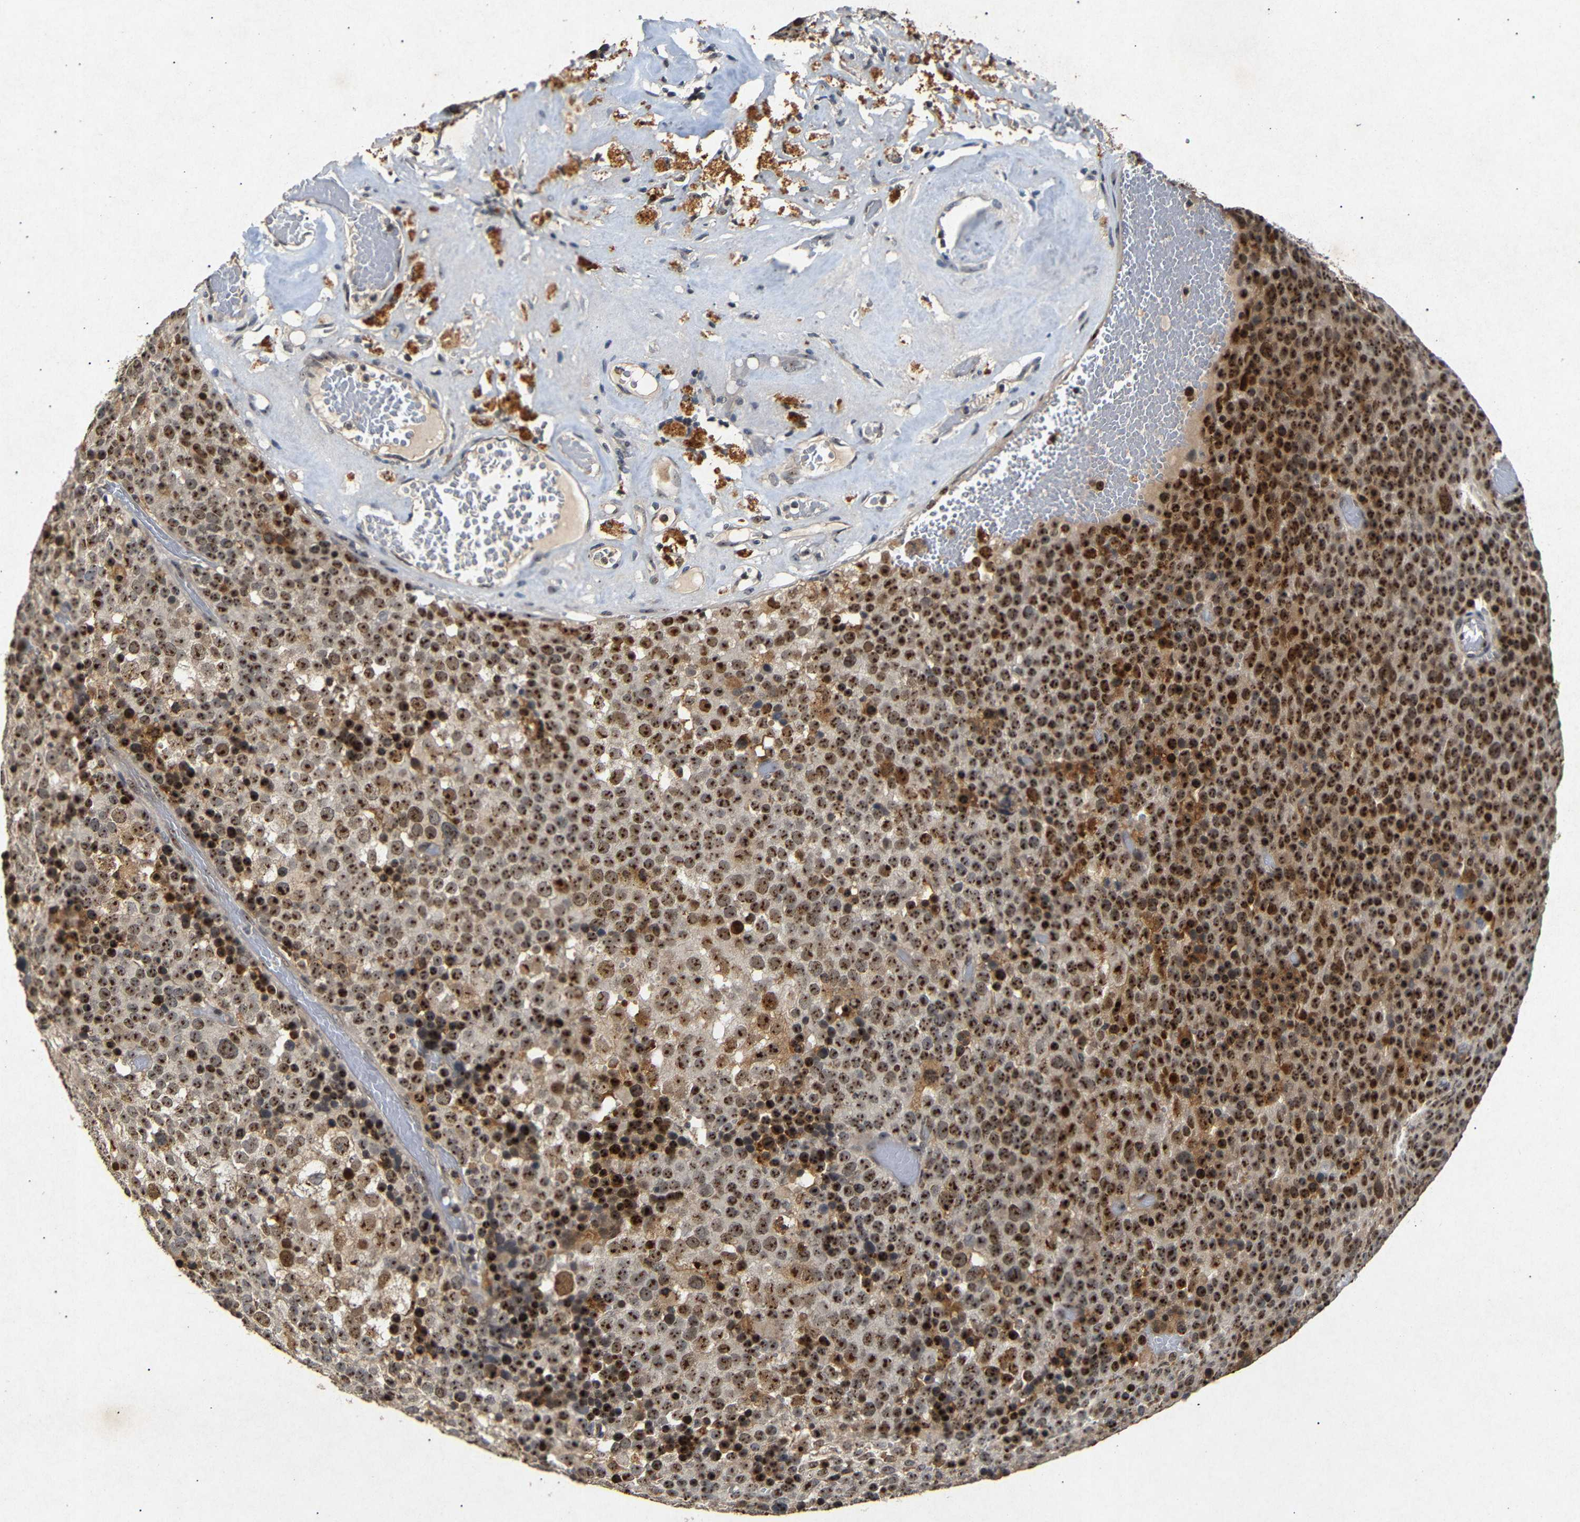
{"staining": {"intensity": "strong", "quantity": ">75%", "location": "cytoplasmic/membranous,nuclear"}, "tissue": "testis cancer", "cell_type": "Tumor cells", "image_type": "cancer", "snomed": [{"axis": "morphology", "description": "Seminoma, NOS"}, {"axis": "topography", "description": "Testis"}], "caption": "Testis cancer stained for a protein (brown) displays strong cytoplasmic/membranous and nuclear positive positivity in approximately >75% of tumor cells.", "gene": "PARN", "patient": {"sex": "male", "age": 71}}